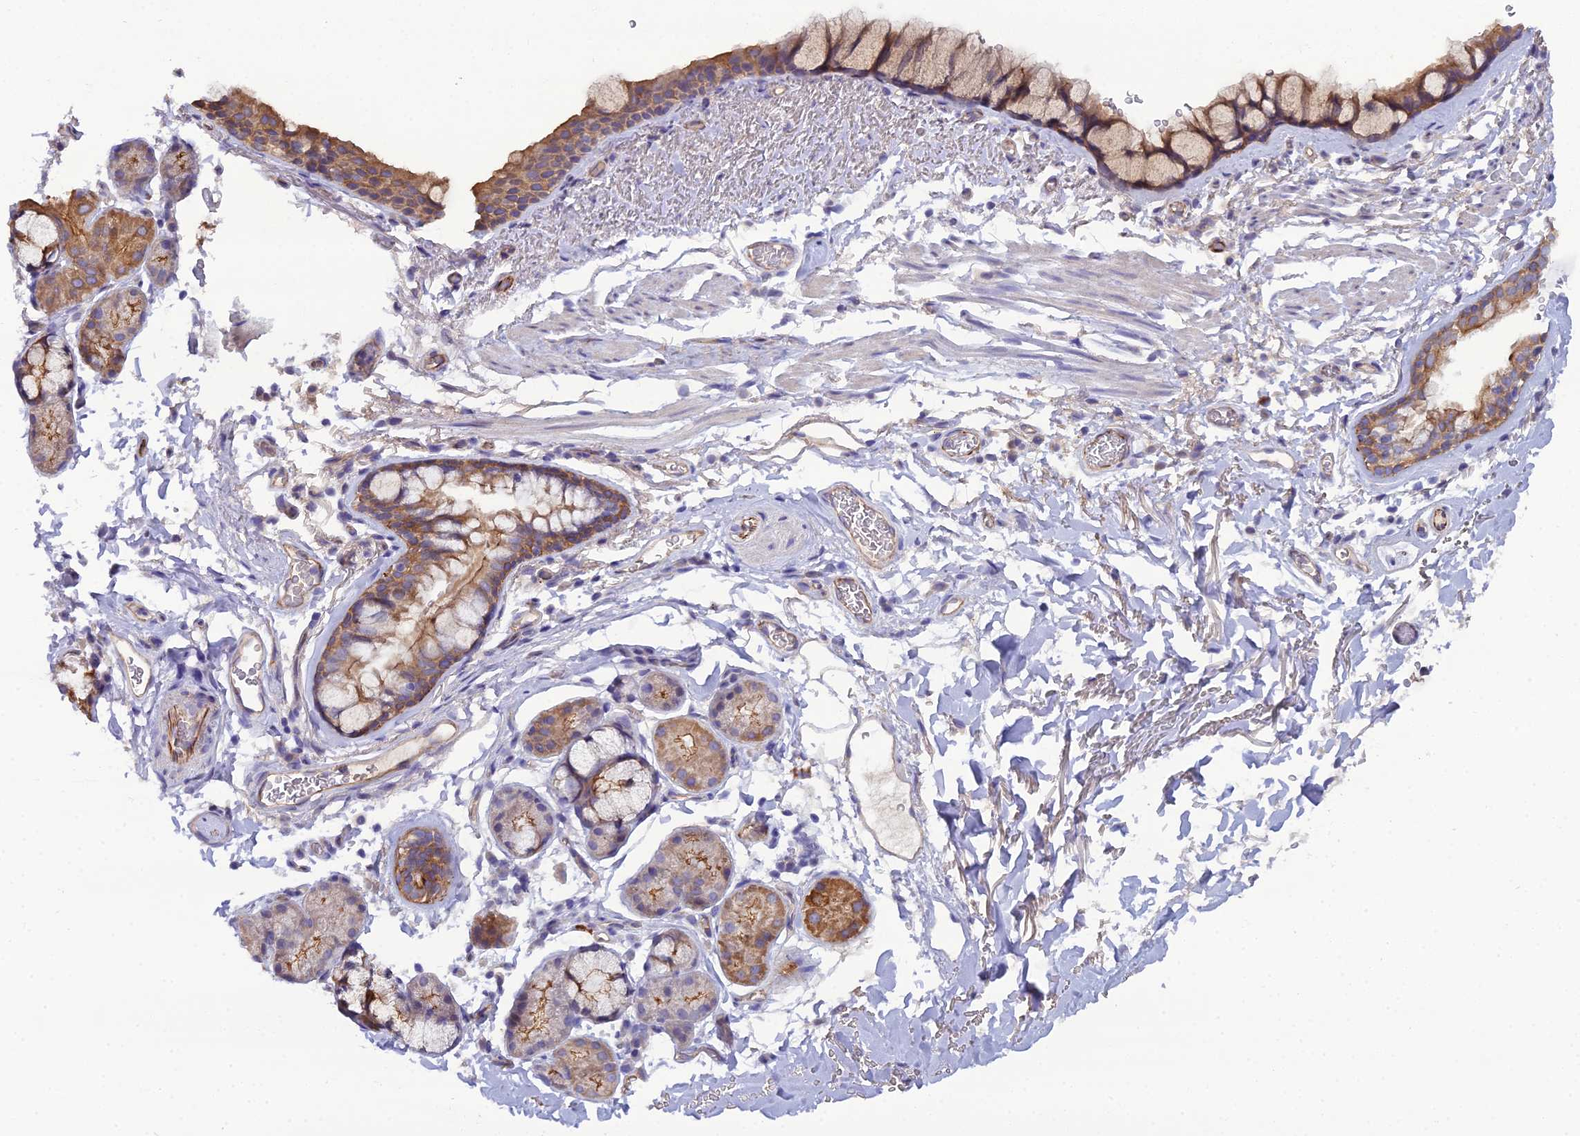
{"staining": {"intensity": "moderate", "quantity": ">75%", "location": "cytoplasmic/membranous"}, "tissue": "bronchus", "cell_type": "Respiratory epithelial cells", "image_type": "normal", "snomed": [{"axis": "morphology", "description": "Normal tissue, NOS"}, {"axis": "topography", "description": "Bronchus"}], "caption": "Protein expression by IHC reveals moderate cytoplasmic/membranous staining in approximately >75% of respiratory epithelial cells in unremarkable bronchus.", "gene": "CFAP47", "patient": {"sex": "male", "age": 65}}